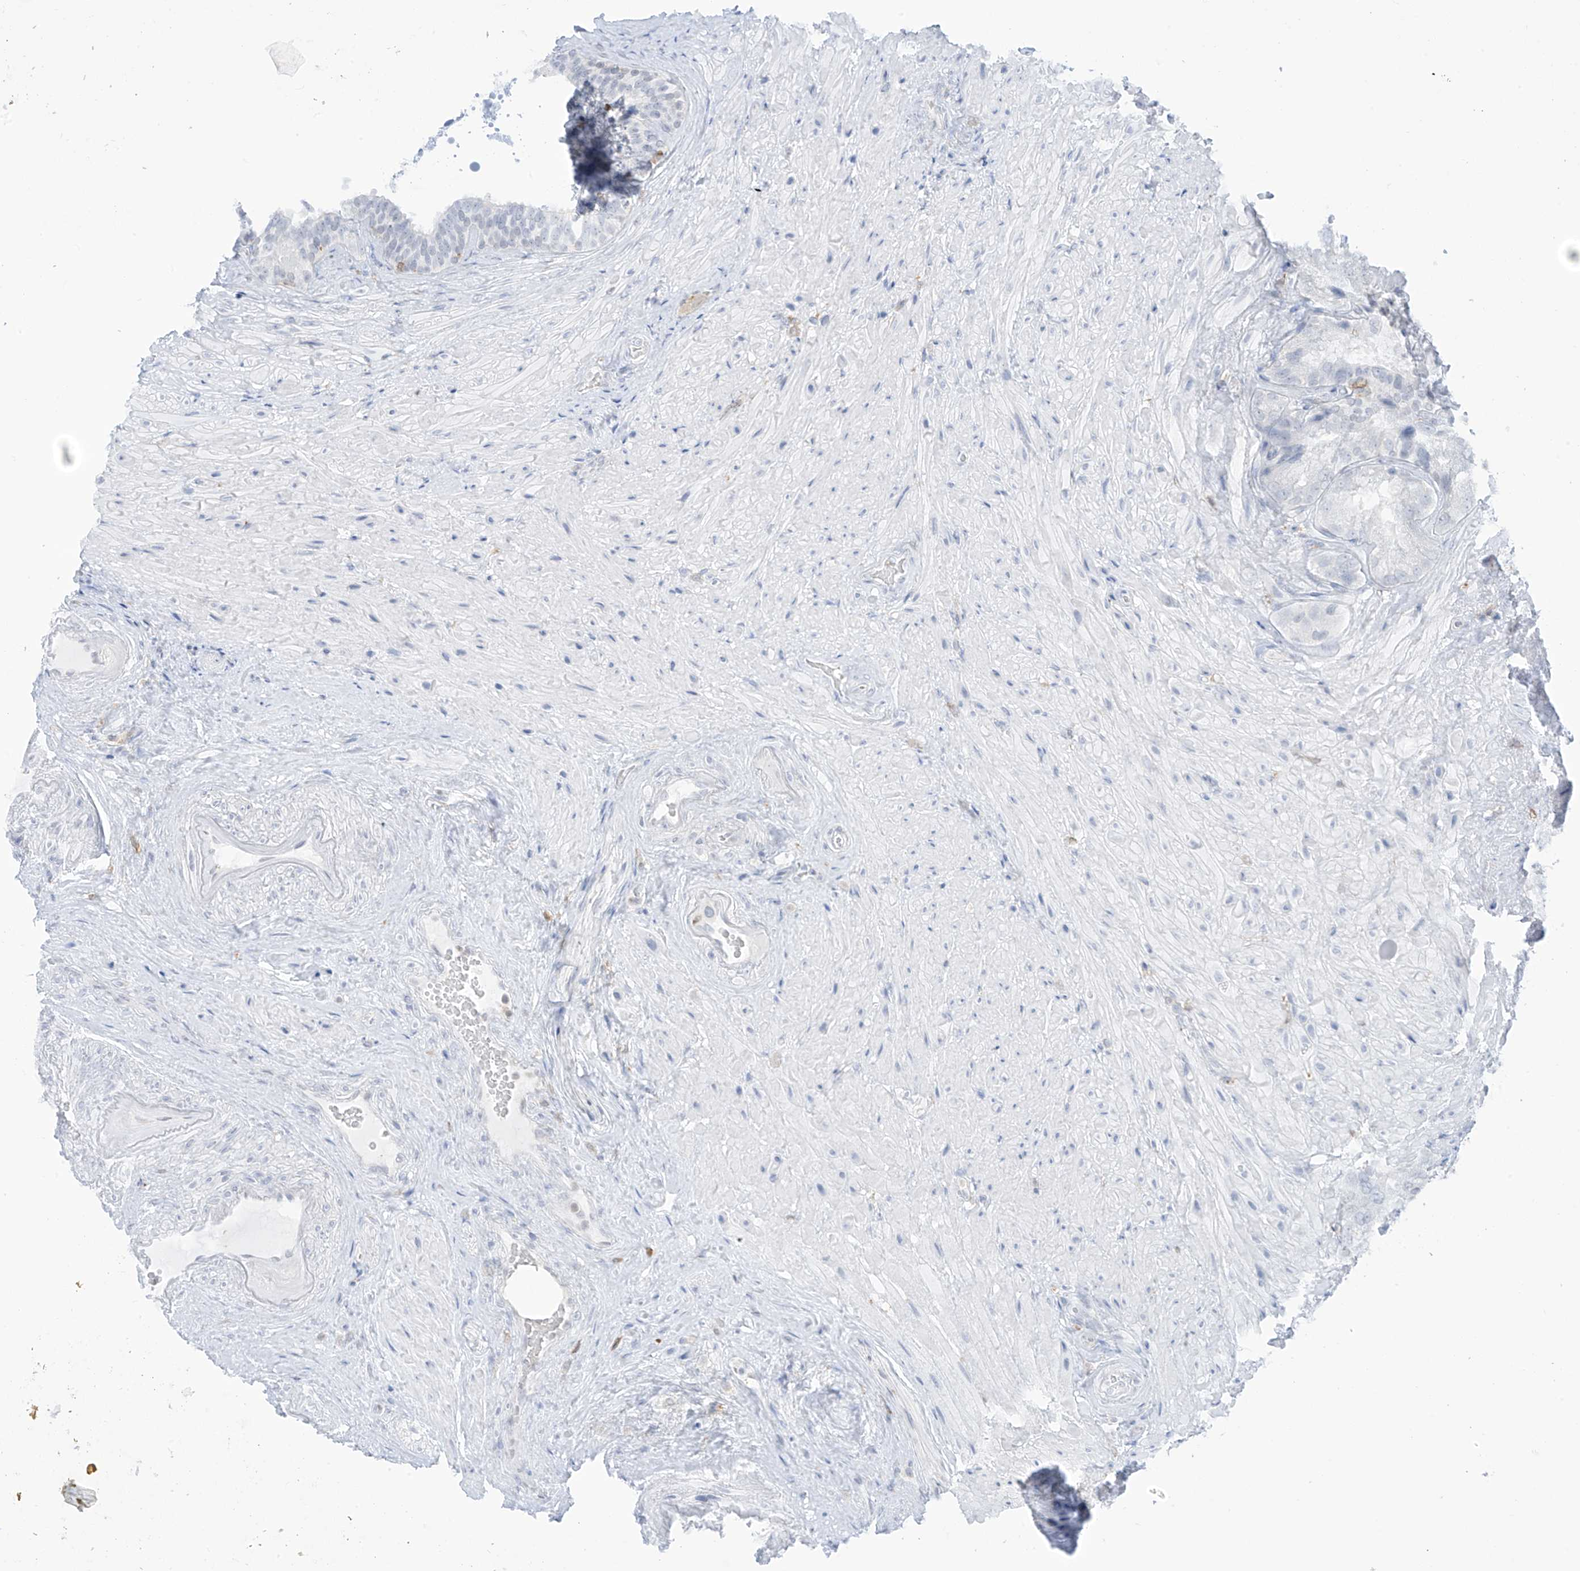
{"staining": {"intensity": "negative", "quantity": "none", "location": "none"}, "tissue": "seminal vesicle", "cell_type": "Glandular cells", "image_type": "normal", "snomed": [{"axis": "morphology", "description": "Normal tissue, NOS"}, {"axis": "topography", "description": "Seminal veicle"}, {"axis": "topography", "description": "Peripheral nerve tissue"}], "caption": "Human seminal vesicle stained for a protein using IHC exhibits no positivity in glandular cells.", "gene": "TBXAS1", "patient": {"sex": "male", "age": 63}}